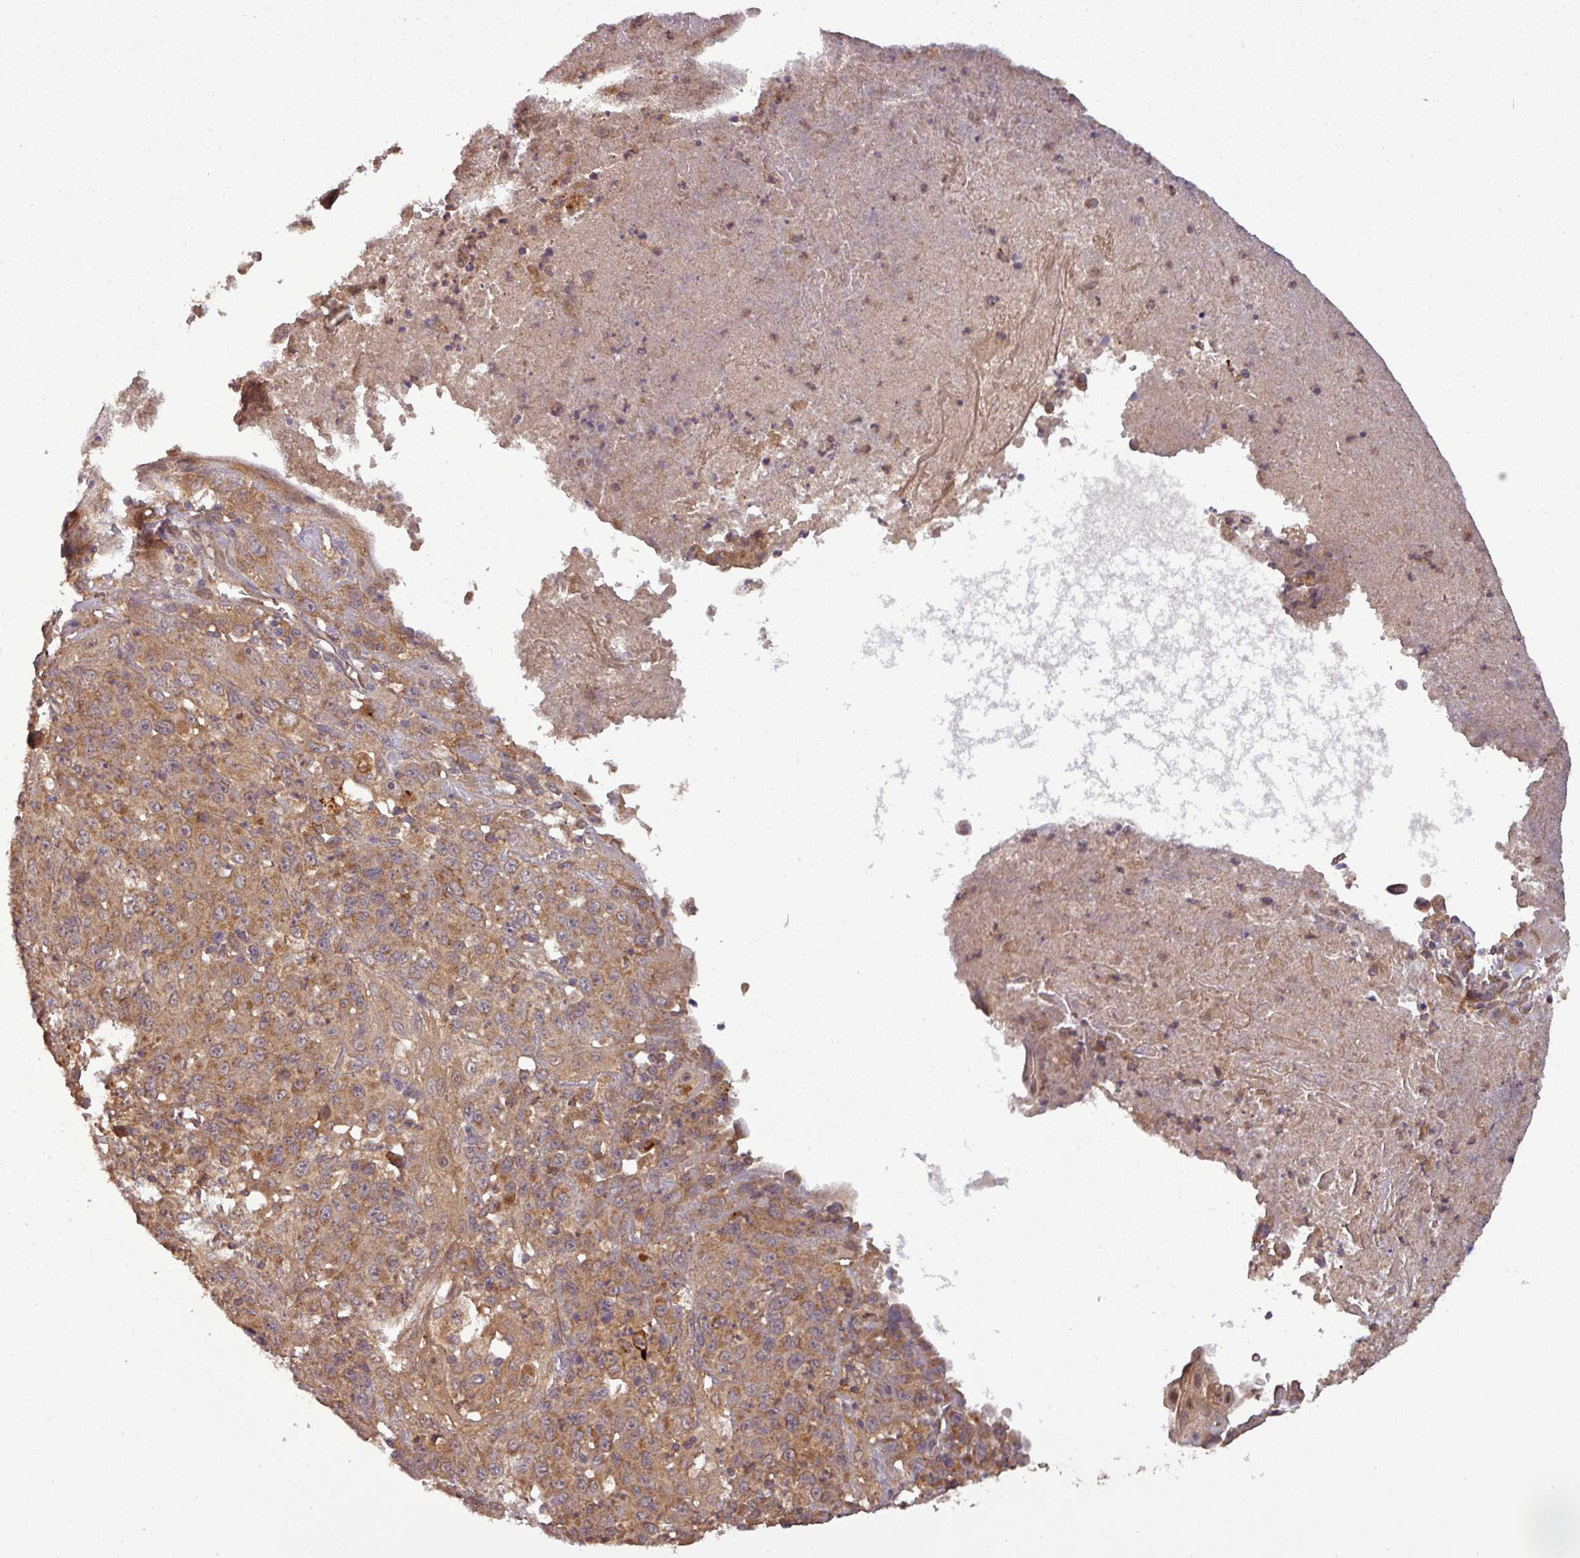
{"staining": {"intensity": "moderate", "quantity": ">75%", "location": "cytoplasmic/membranous"}, "tissue": "melanoma", "cell_type": "Tumor cells", "image_type": "cancer", "snomed": [{"axis": "morphology", "description": "Malignant melanoma, Metastatic site"}, {"axis": "topography", "description": "Brain"}], "caption": "IHC of human melanoma demonstrates medium levels of moderate cytoplasmic/membranous positivity in about >75% of tumor cells.", "gene": "NT5C3A", "patient": {"sex": "female", "age": 53}}